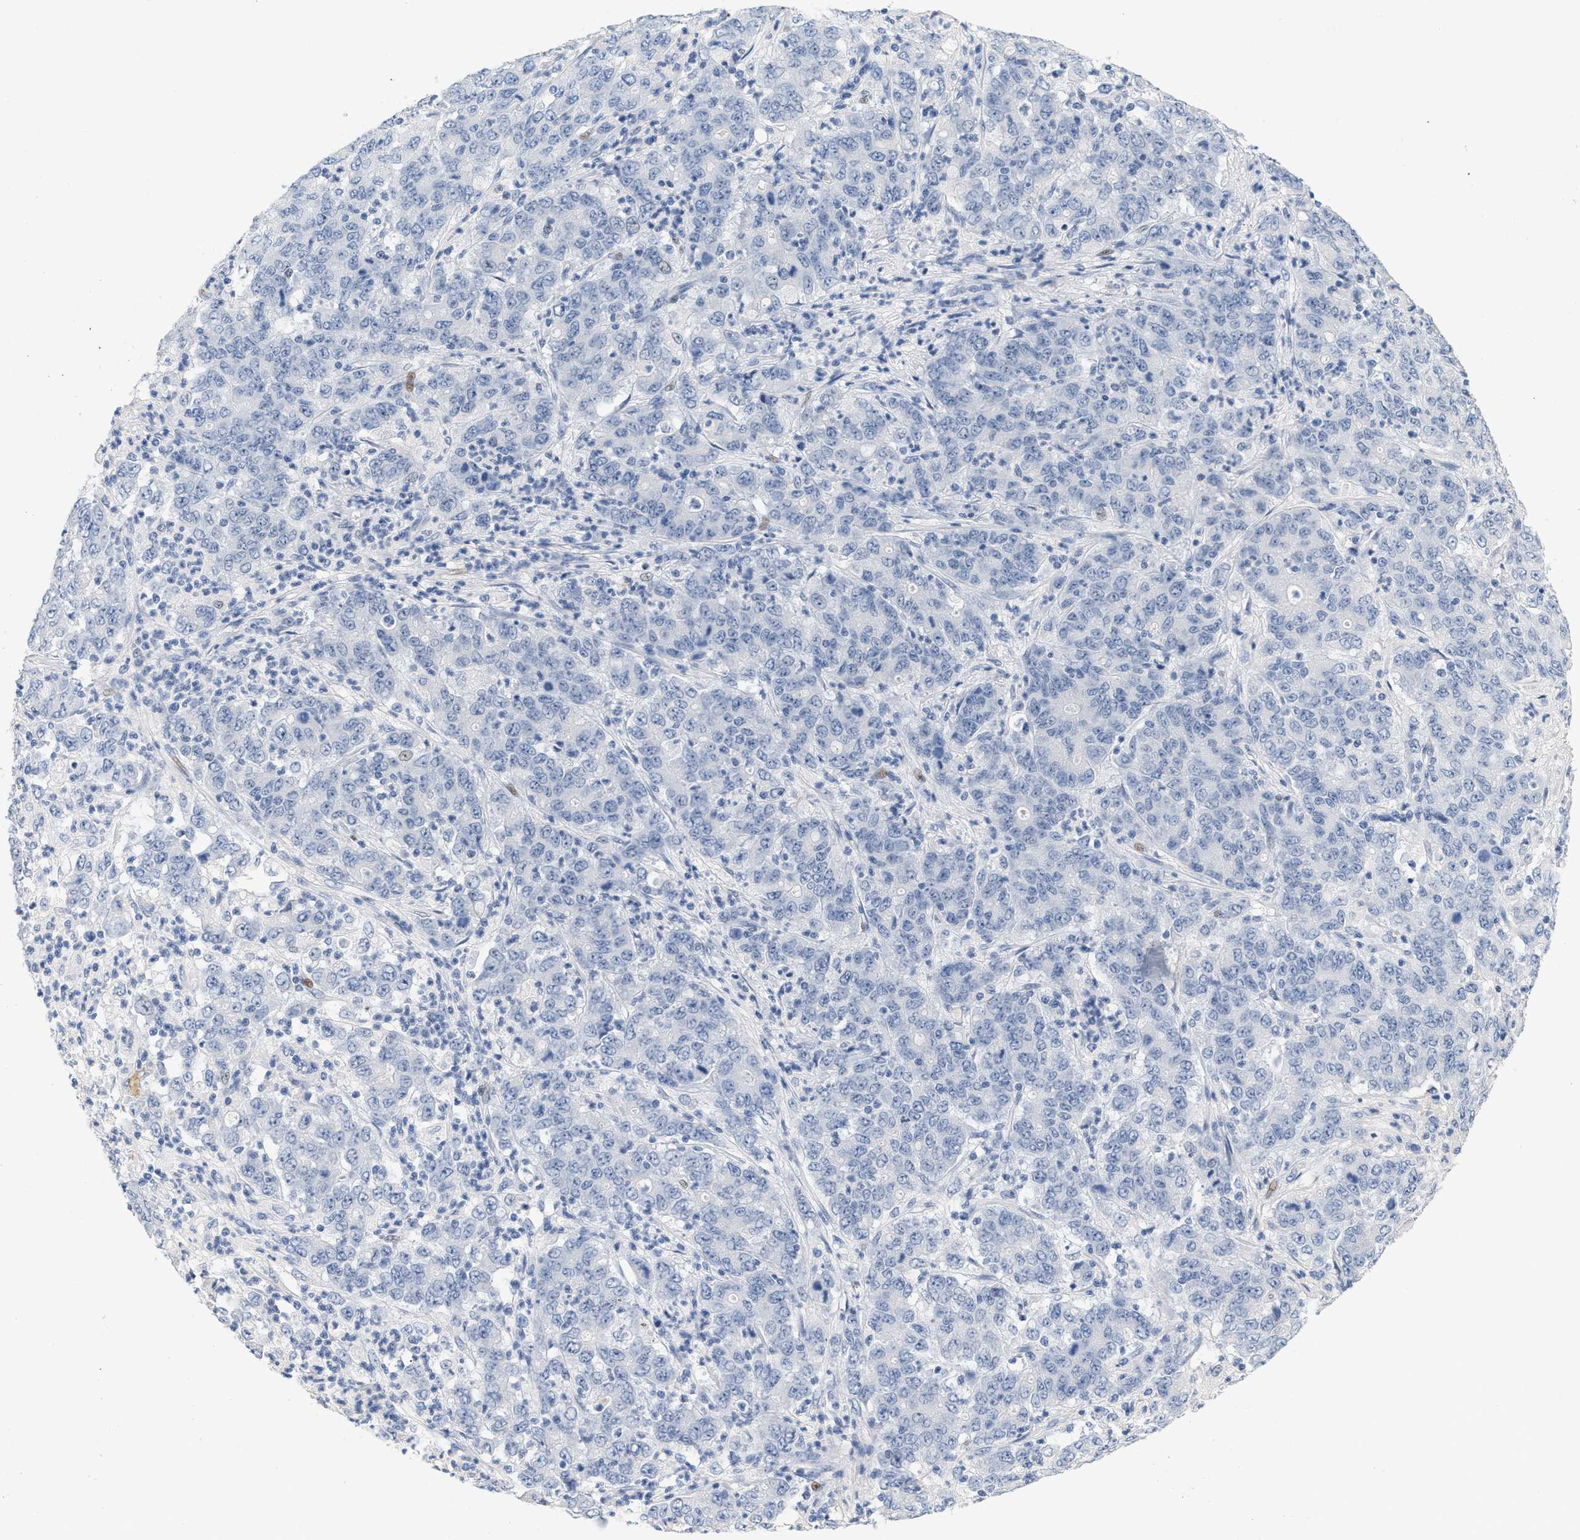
{"staining": {"intensity": "negative", "quantity": "none", "location": "none"}, "tissue": "stomach cancer", "cell_type": "Tumor cells", "image_type": "cancer", "snomed": [{"axis": "morphology", "description": "Adenocarcinoma, NOS"}, {"axis": "topography", "description": "Stomach, lower"}], "caption": "There is no significant expression in tumor cells of adenocarcinoma (stomach).", "gene": "CFH", "patient": {"sex": "female", "age": 71}}